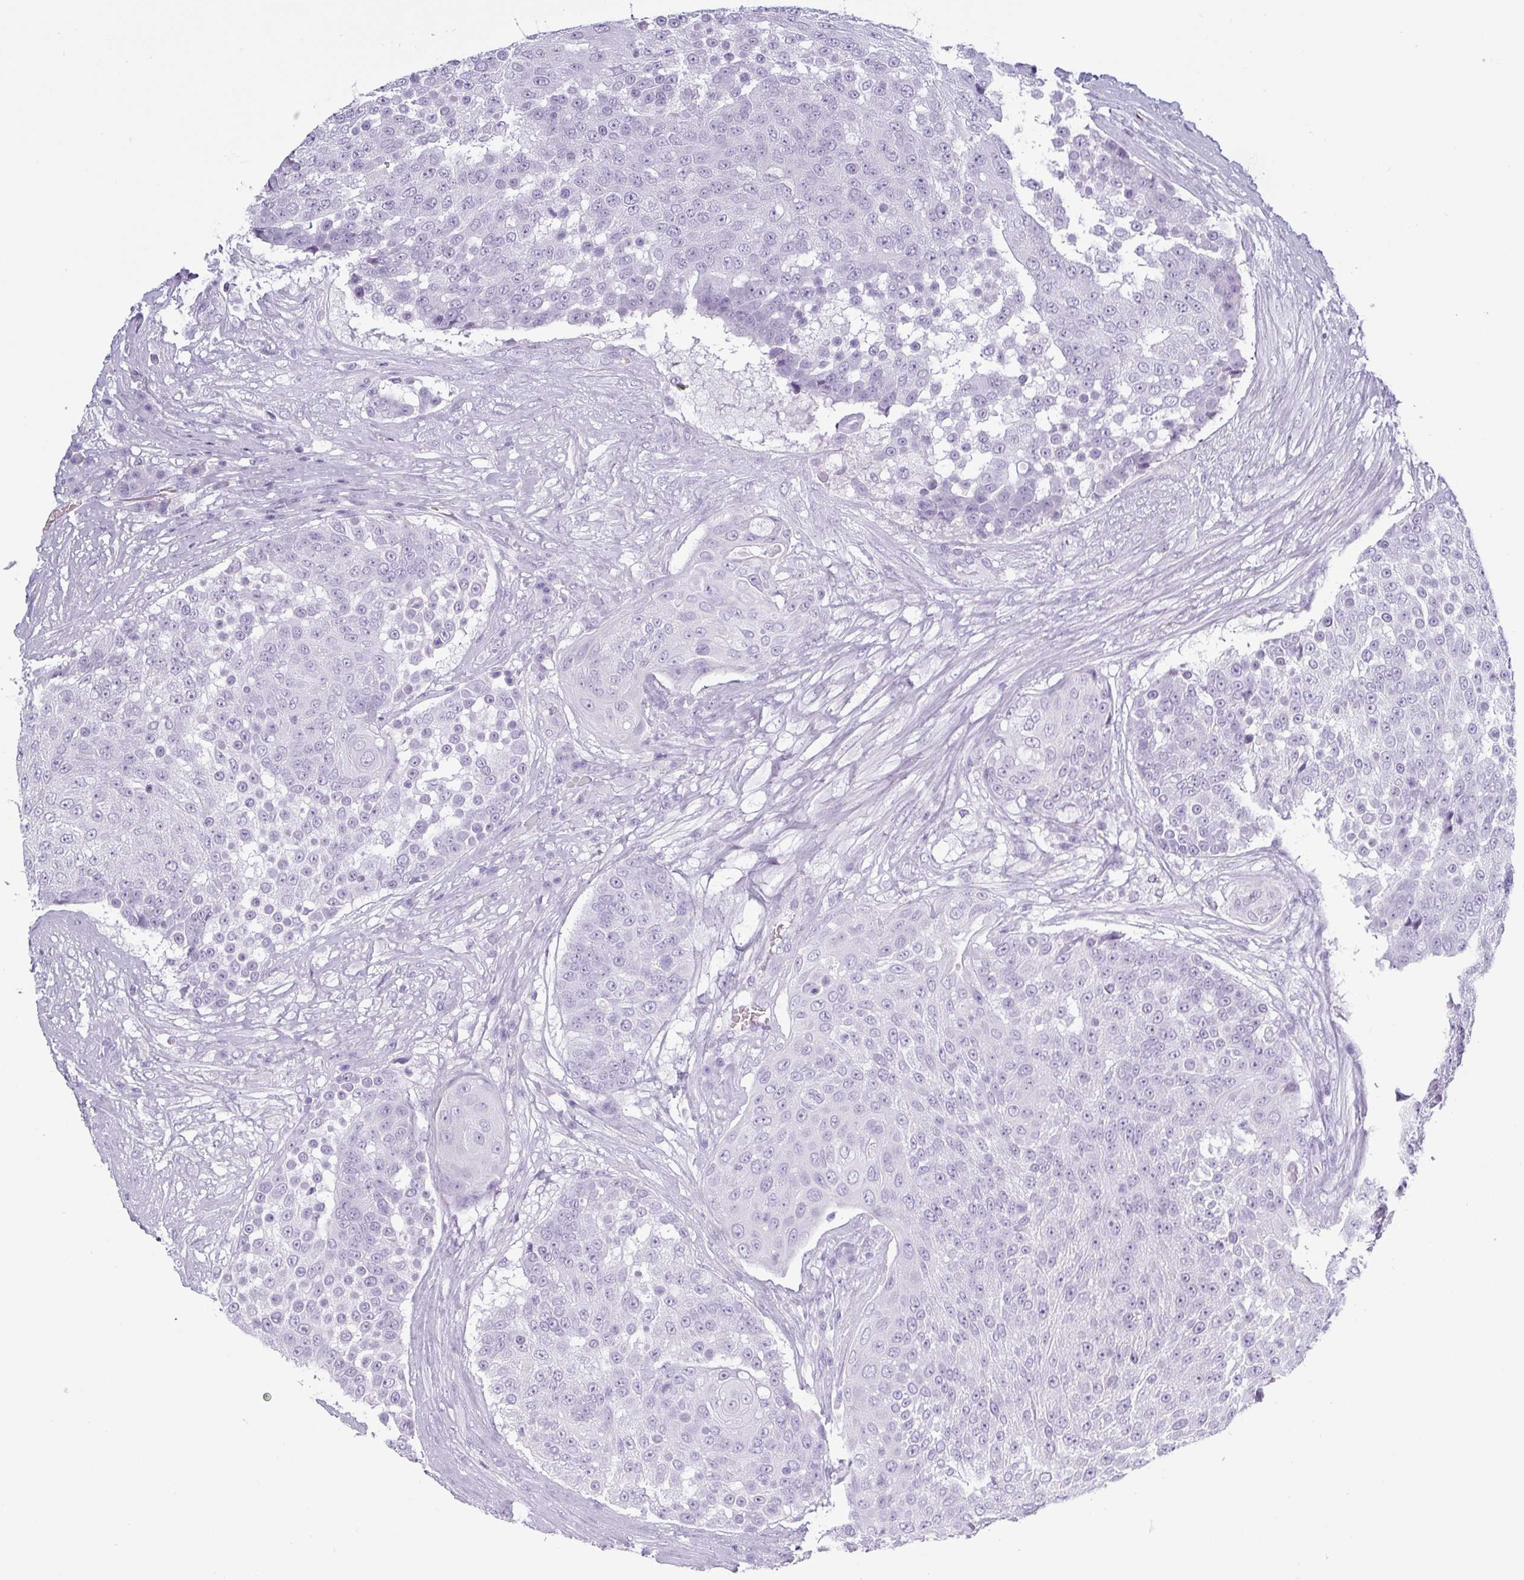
{"staining": {"intensity": "negative", "quantity": "none", "location": "none"}, "tissue": "urothelial cancer", "cell_type": "Tumor cells", "image_type": "cancer", "snomed": [{"axis": "morphology", "description": "Urothelial carcinoma, High grade"}, {"axis": "topography", "description": "Urinary bladder"}], "caption": "This is an immunohistochemistry (IHC) micrograph of urothelial carcinoma (high-grade). There is no expression in tumor cells.", "gene": "CRYBB2", "patient": {"sex": "female", "age": 63}}